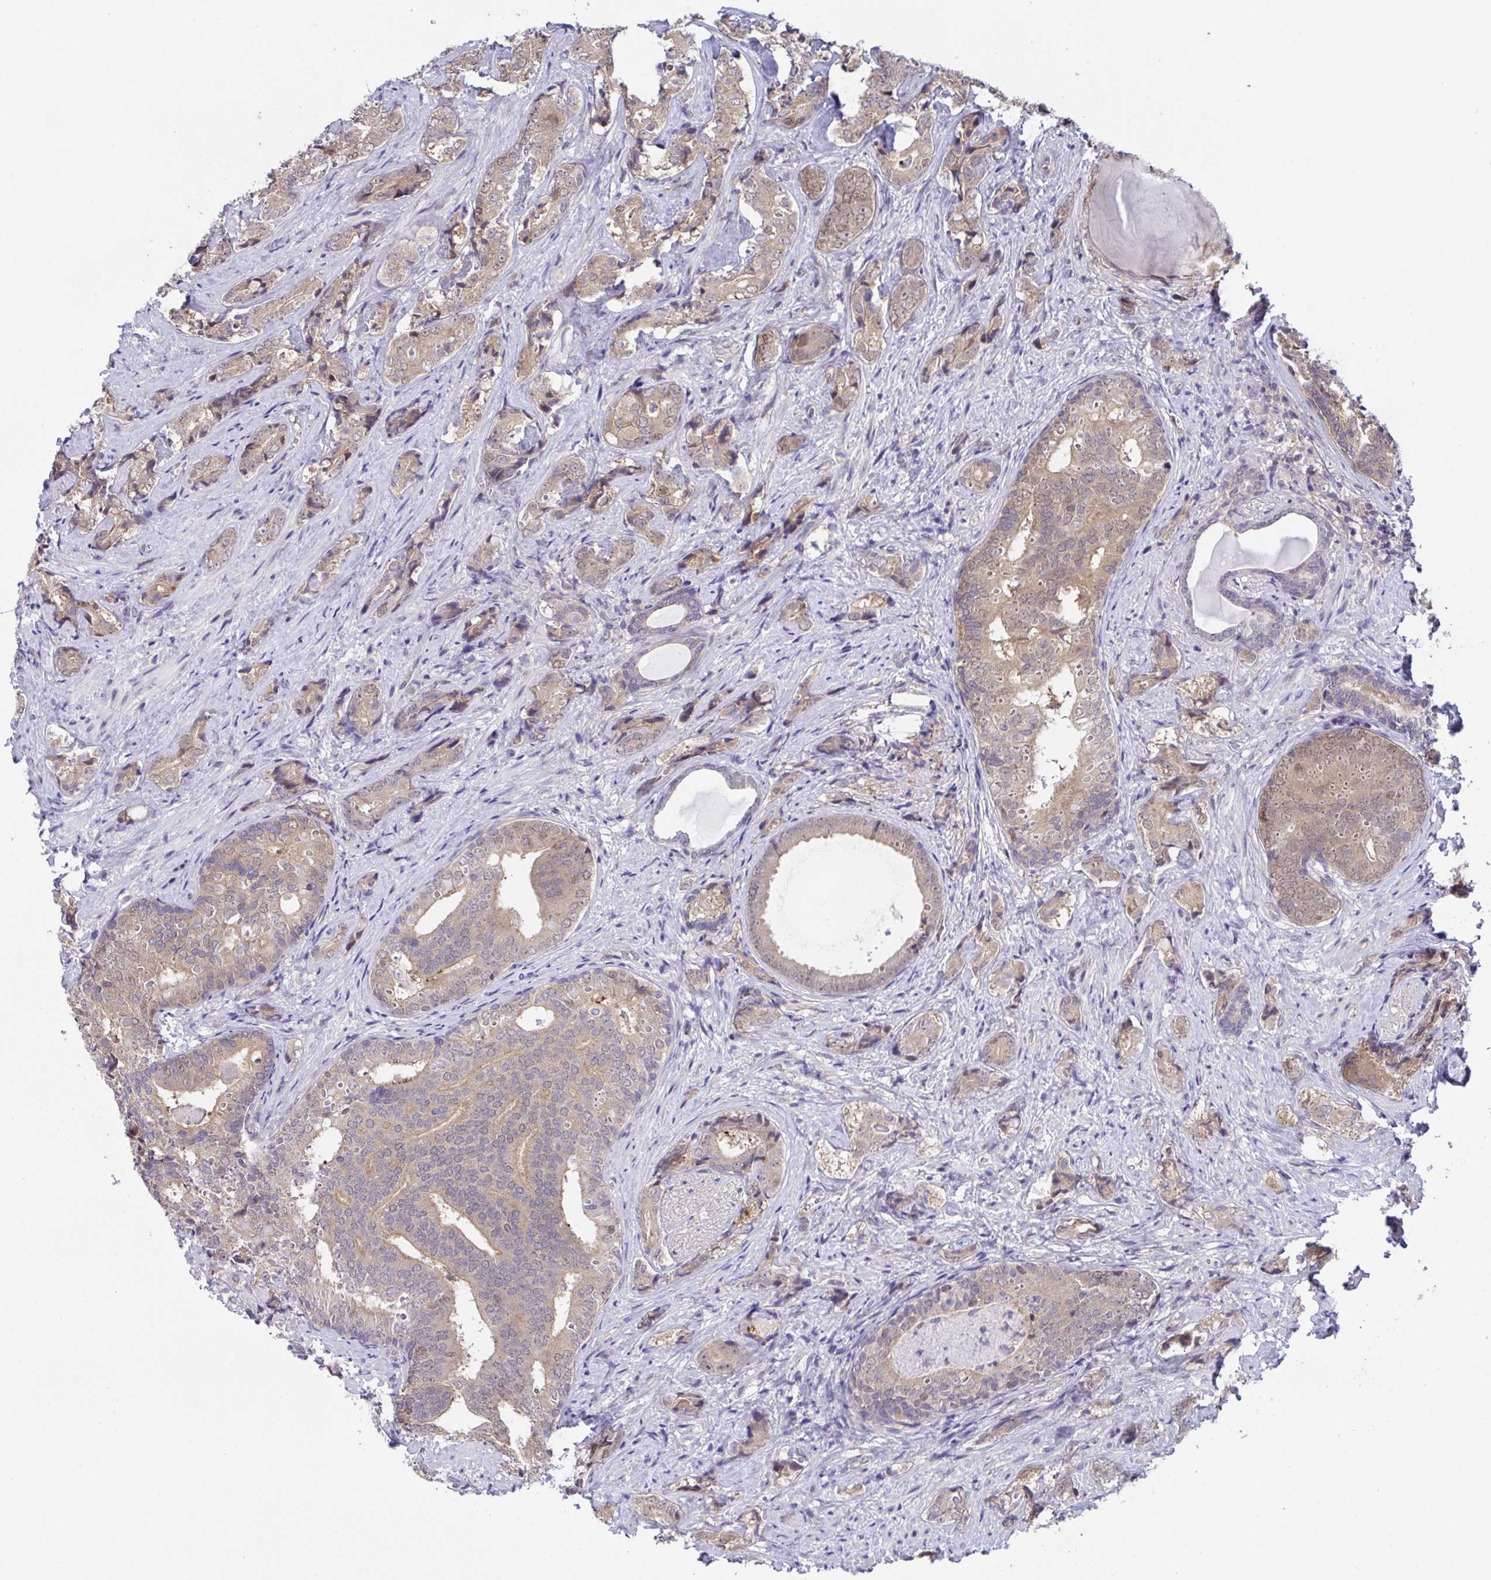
{"staining": {"intensity": "weak", "quantity": ">75%", "location": "cytoplasmic/membranous,nuclear"}, "tissue": "prostate cancer", "cell_type": "Tumor cells", "image_type": "cancer", "snomed": [{"axis": "morphology", "description": "Adenocarcinoma, High grade"}, {"axis": "topography", "description": "Prostate"}], "caption": "Prostate cancer stained for a protein shows weak cytoplasmic/membranous and nuclear positivity in tumor cells.", "gene": "ZNF444", "patient": {"sex": "male", "age": 62}}